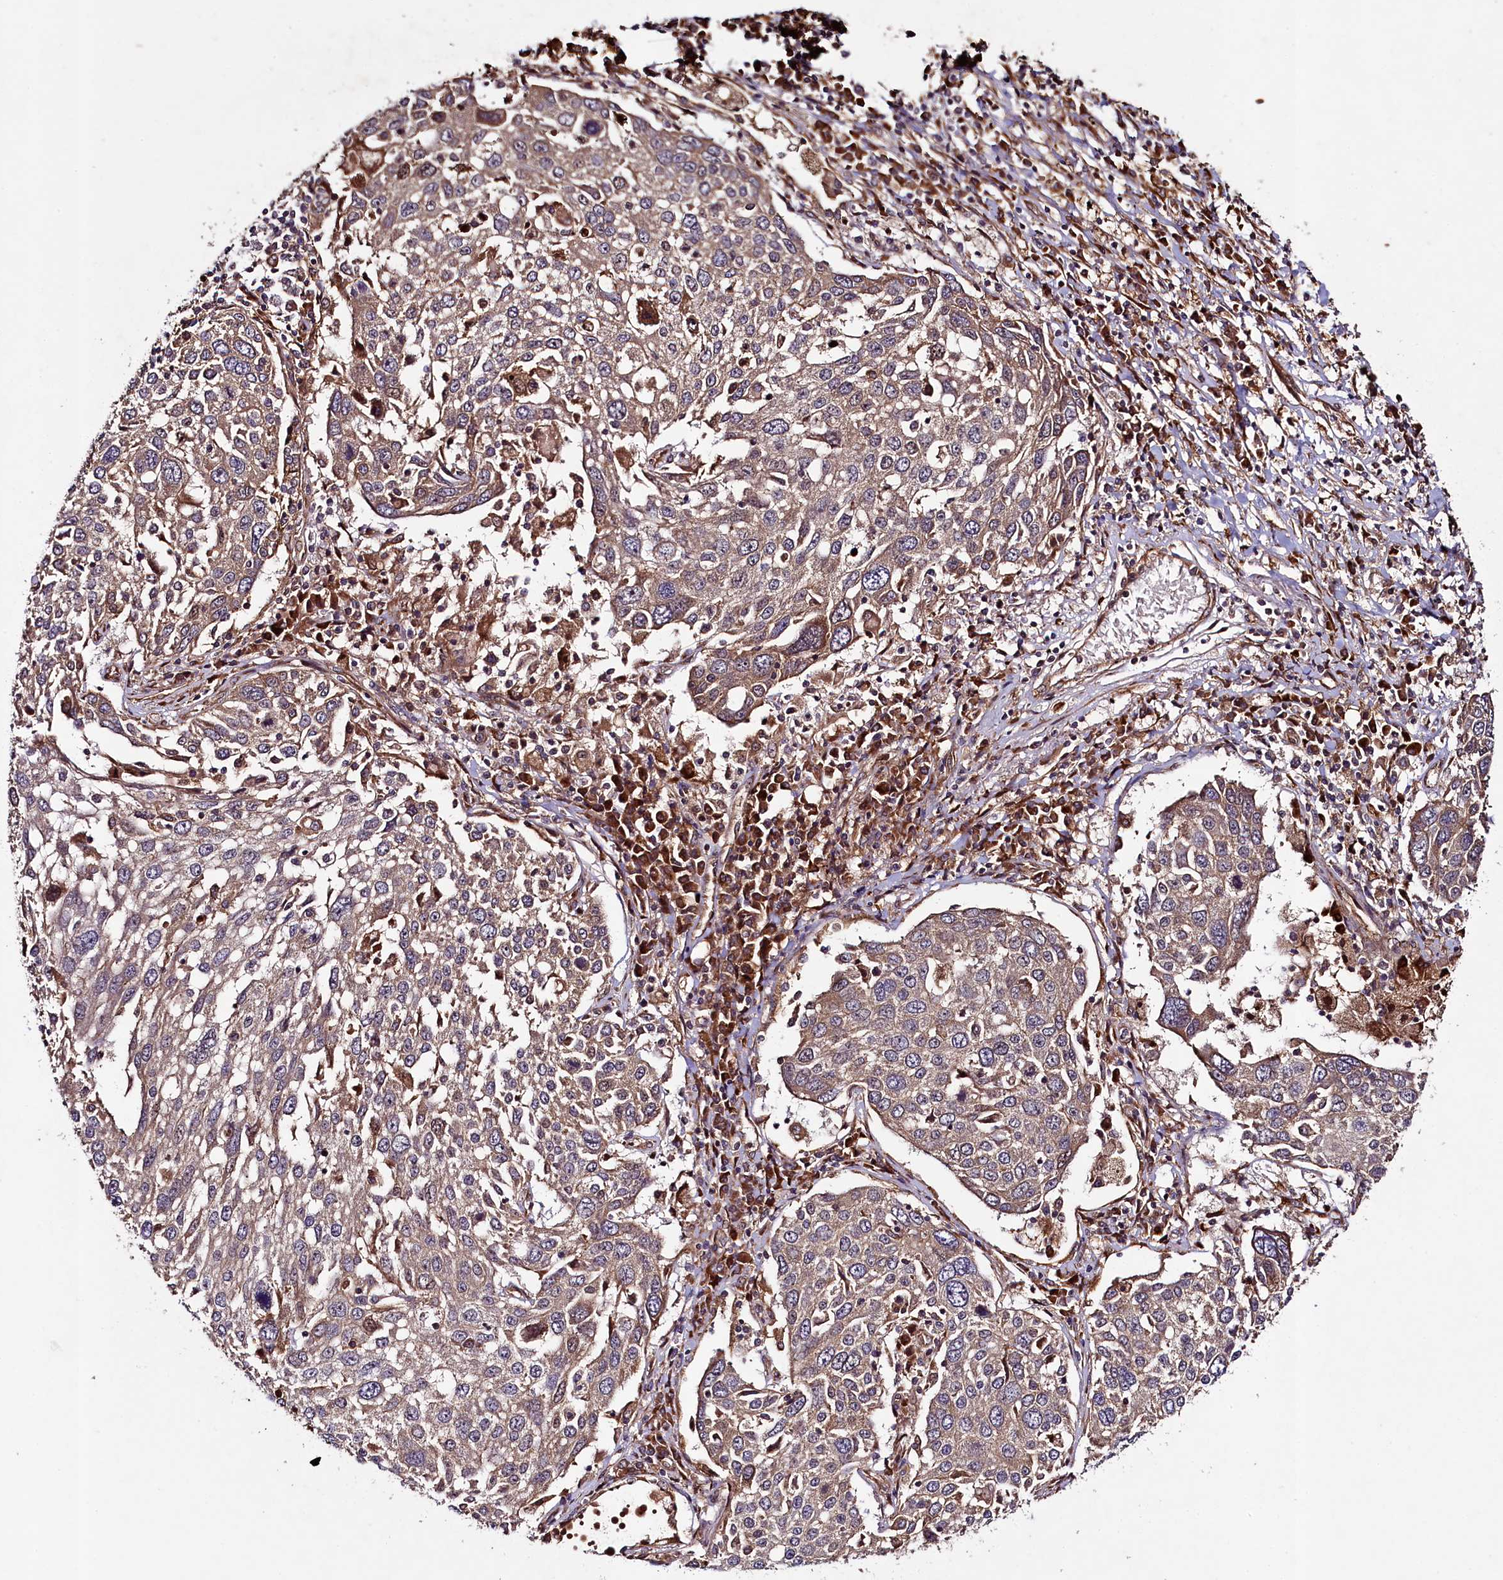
{"staining": {"intensity": "weak", "quantity": ">75%", "location": "cytoplasmic/membranous"}, "tissue": "lung cancer", "cell_type": "Tumor cells", "image_type": "cancer", "snomed": [{"axis": "morphology", "description": "Squamous cell carcinoma, NOS"}, {"axis": "topography", "description": "Lung"}], "caption": "This is a micrograph of immunohistochemistry (IHC) staining of squamous cell carcinoma (lung), which shows weak staining in the cytoplasmic/membranous of tumor cells.", "gene": "CCDC102A", "patient": {"sex": "male", "age": 65}}